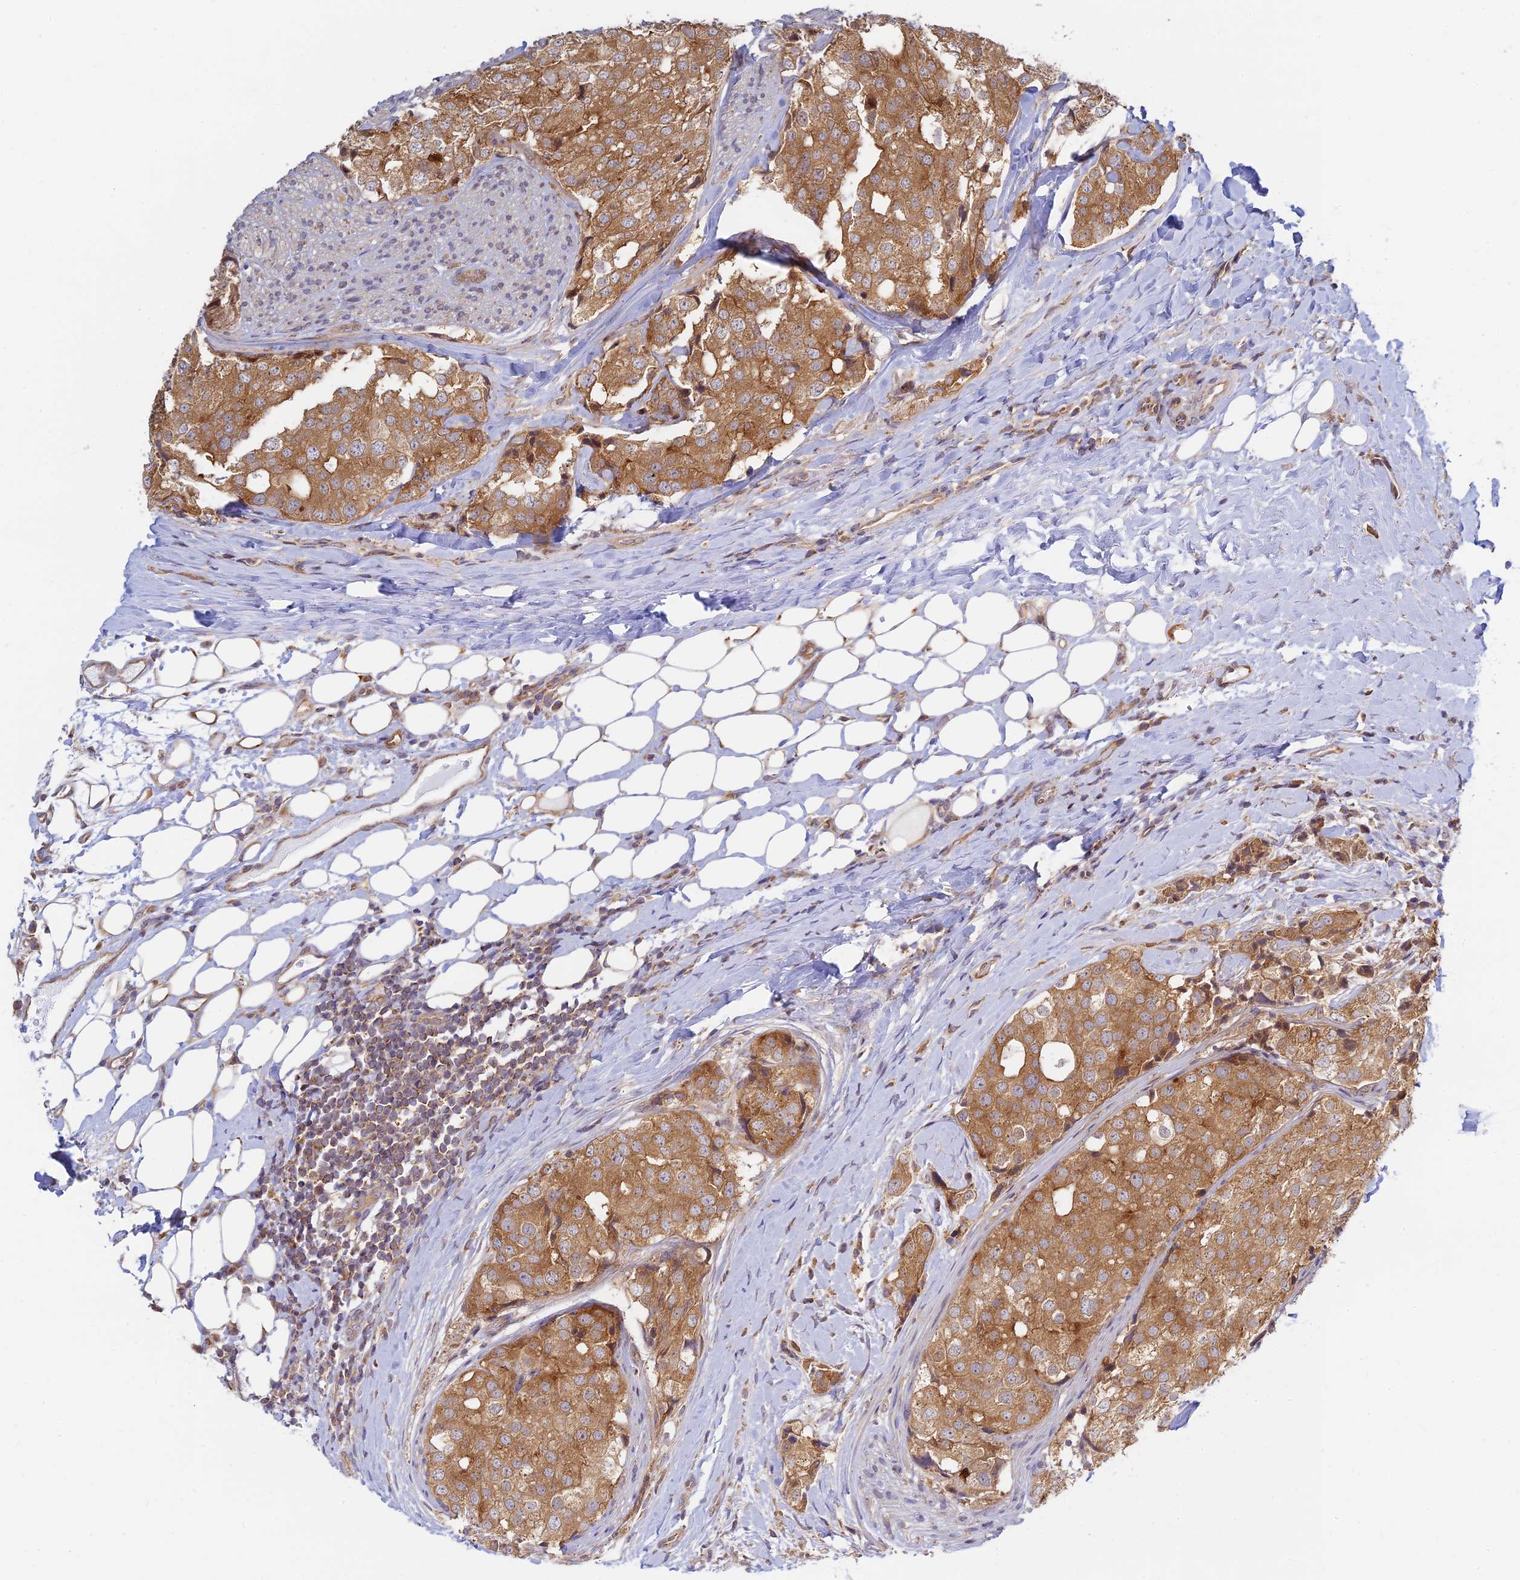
{"staining": {"intensity": "moderate", "quantity": ">75%", "location": "cytoplasmic/membranous"}, "tissue": "prostate cancer", "cell_type": "Tumor cells", "image_type": "cancer", "snomed": [{"axis": "morphology", "description": "Adenocarcinoma, High grade"}, {"axis": "topography", "description": "Prostate"}], "caption": "An image showing moderate cytoplasmic/membranous positivity in about >75% of tumor cells in prostate cancer, as visualized by brown immunohistochemical staining.", "gene": "HOOK2", "patient": {"sex": "male", "age": 49}}